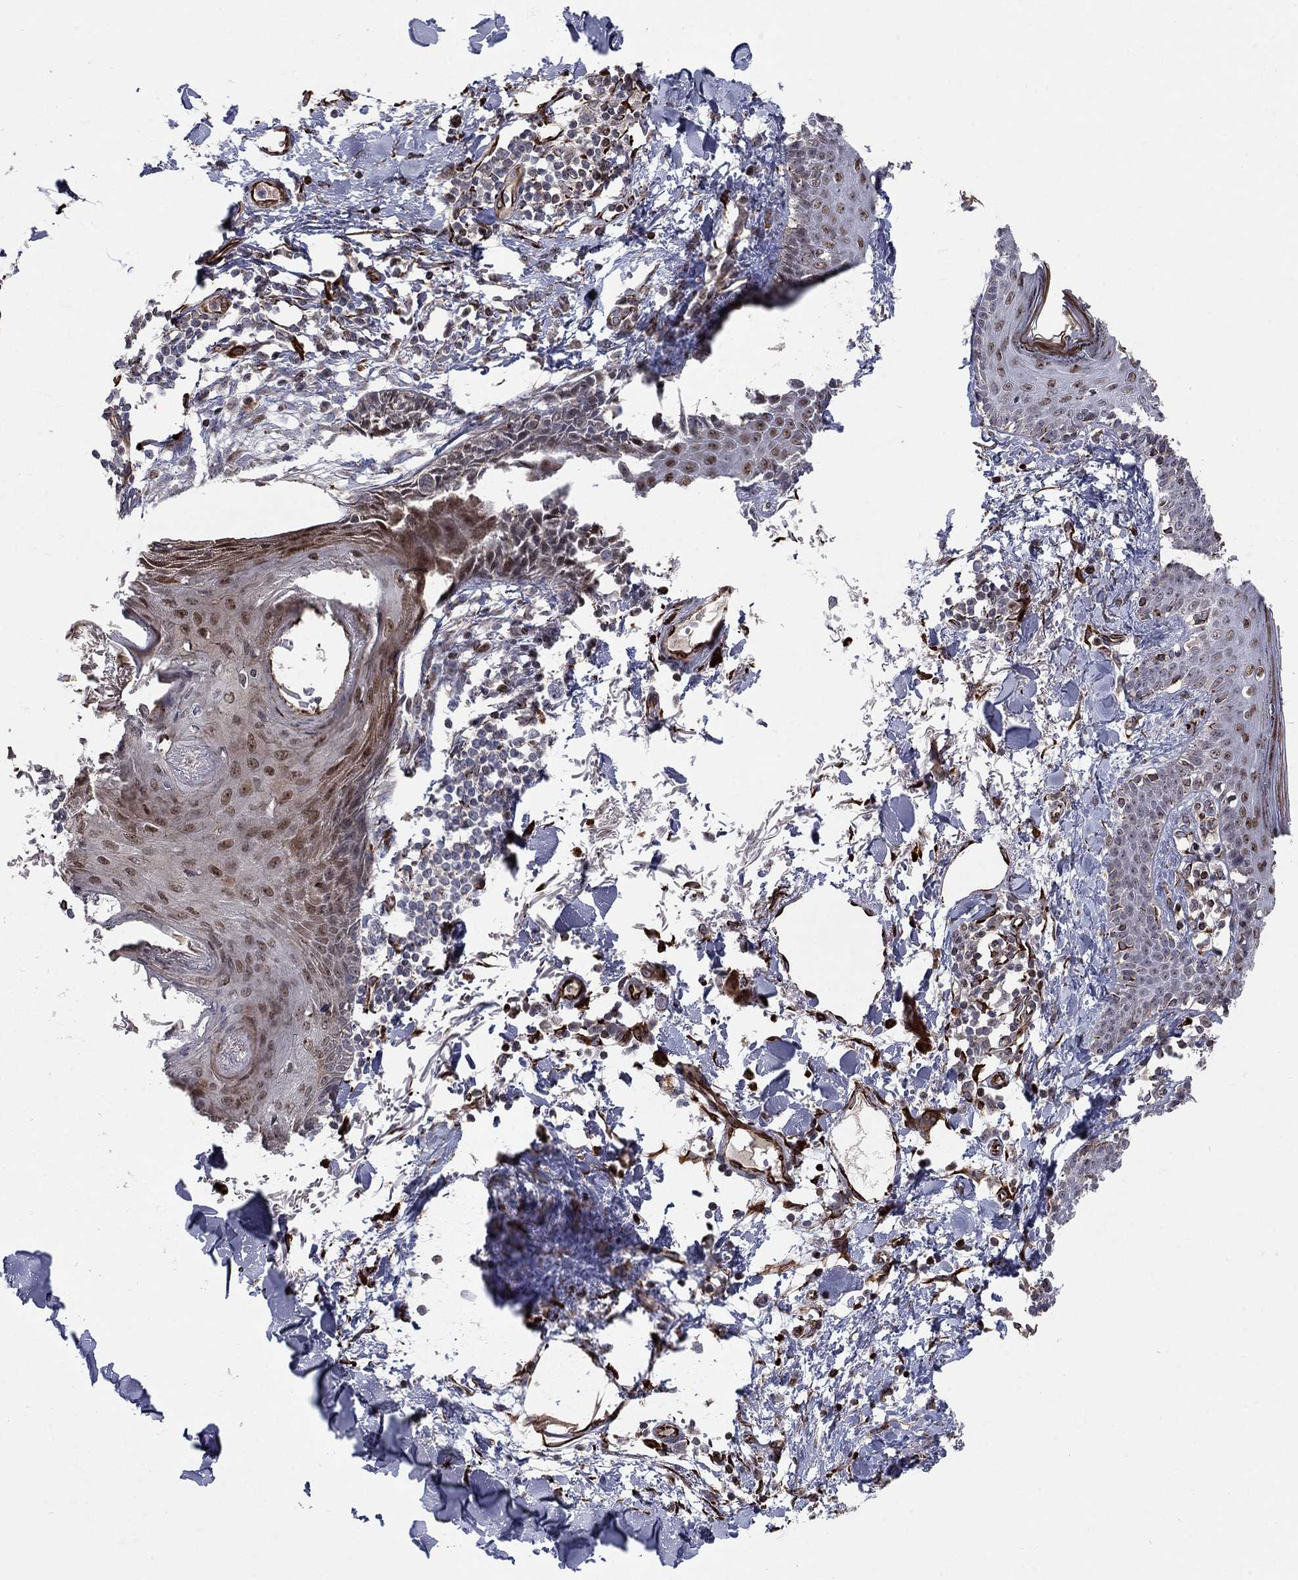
{"staining": {"intensity": "negative", "quantity": "none", "location": "none"}, "tissue": "skin", "cell_type": "Fibroblasts", "image_type": "normal", "snomed": [{"axis": "morphology", "description": "Normal tissue, NOS"}, {"axis": "topography", "description": "Skin"}], "caption": "Immunohistochemistry of unremarkable skin shows no expression in fibroblasts.", "gene": "MSRA", "patient": {"sex": "male", "age": 76}}